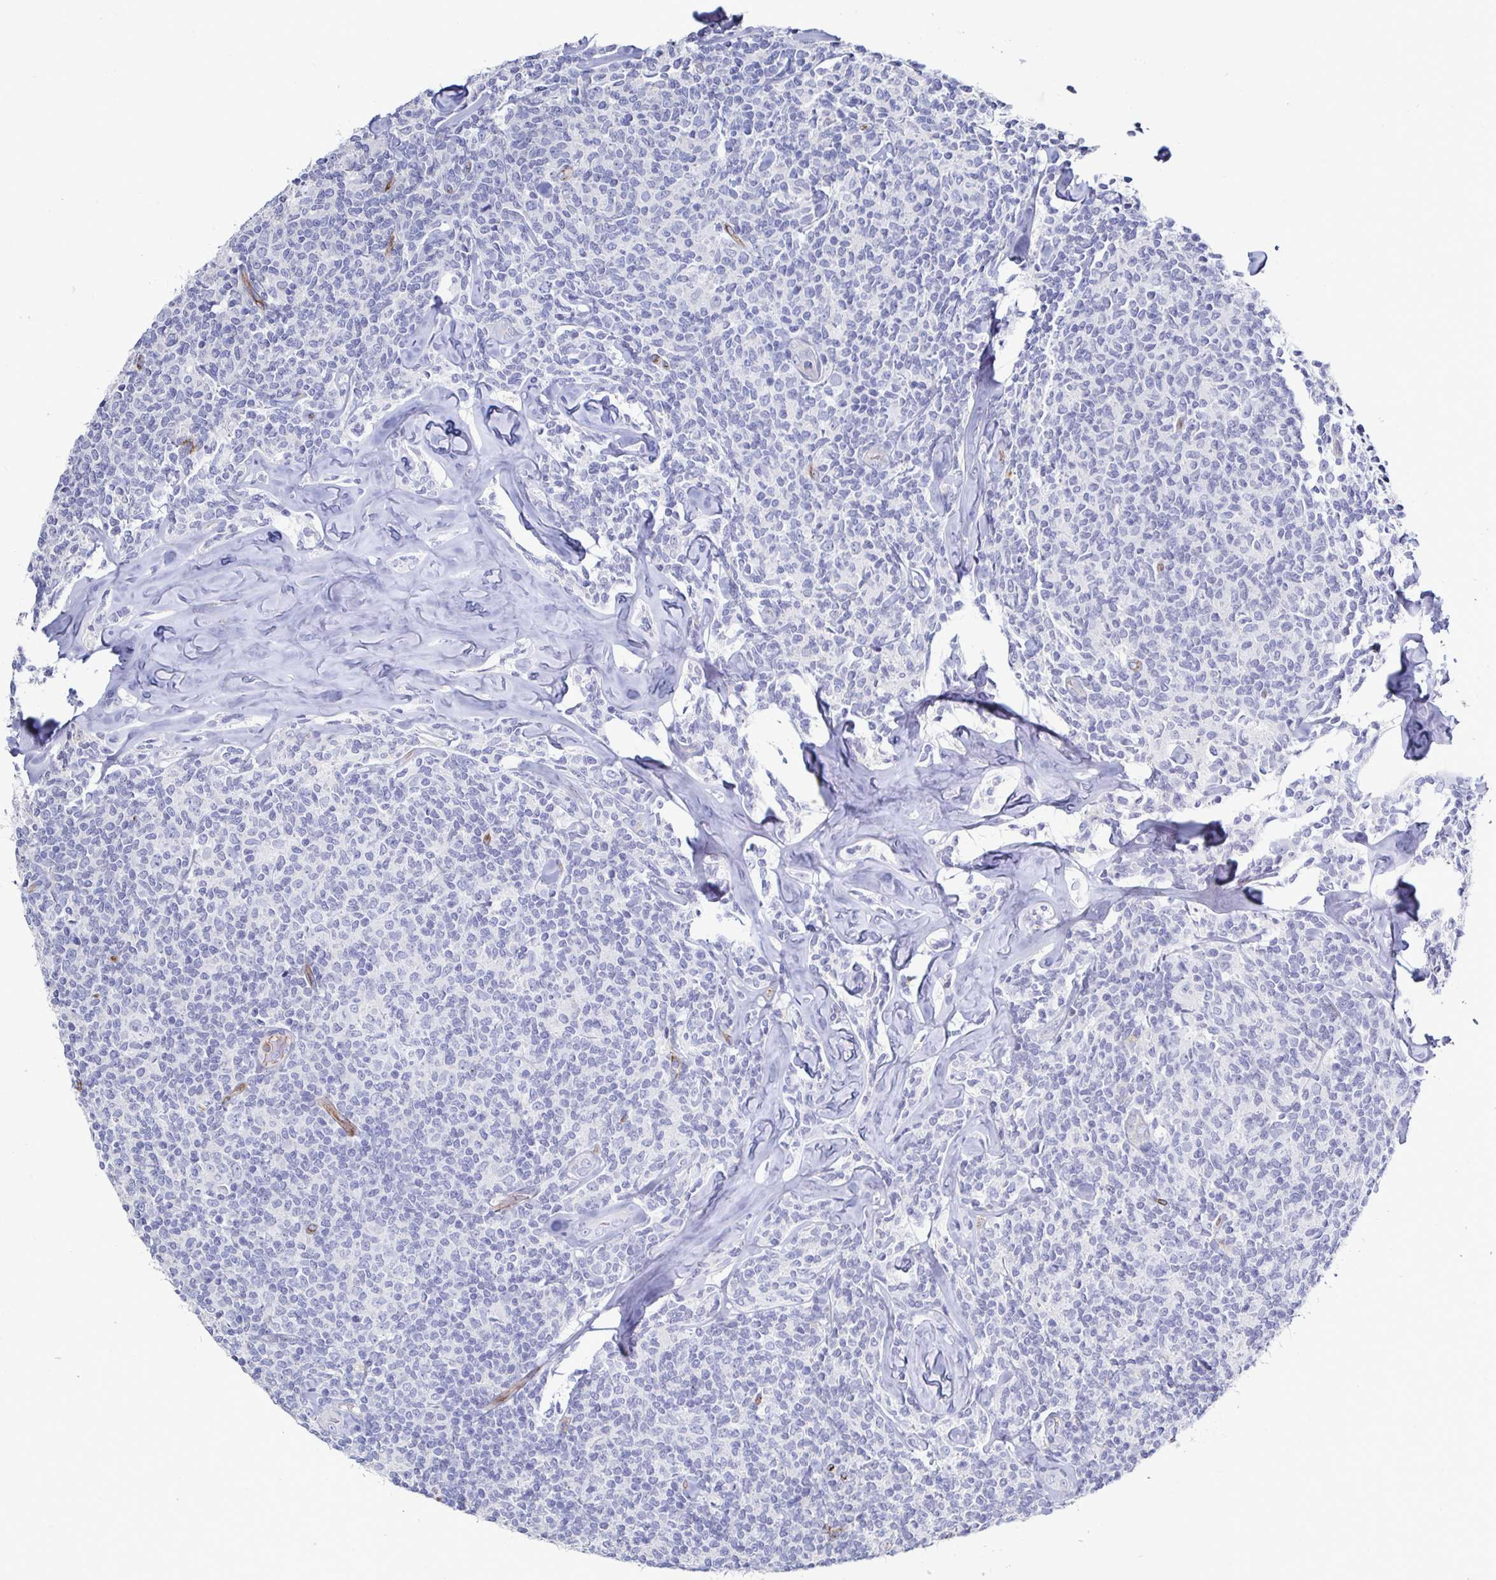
{"staining": {"intensity": "negative", "quantity": "none", "location": "none"}, "tissue": "lymphoma", "cell_type": "Tumor cells", "image_type": "cancer", "snomed": [{"axis": "morphology", "description": "Malignant lymphoma, non-Hodgkin's type, Low grade"}, {"axis": "topography", "description": "Lymph node"}], "caption": "An immunohistochemistry (IHC) micrograph of lymphoma is shown. There is no staining in tumor cells of lymphoma. (Stains: DAB IHC with hematoxylin counter stain, Microscopy: brightfield microscopy at high magnification).", "gene": "ACSBG2", "patient": {"sex": "female", "age": 56}}